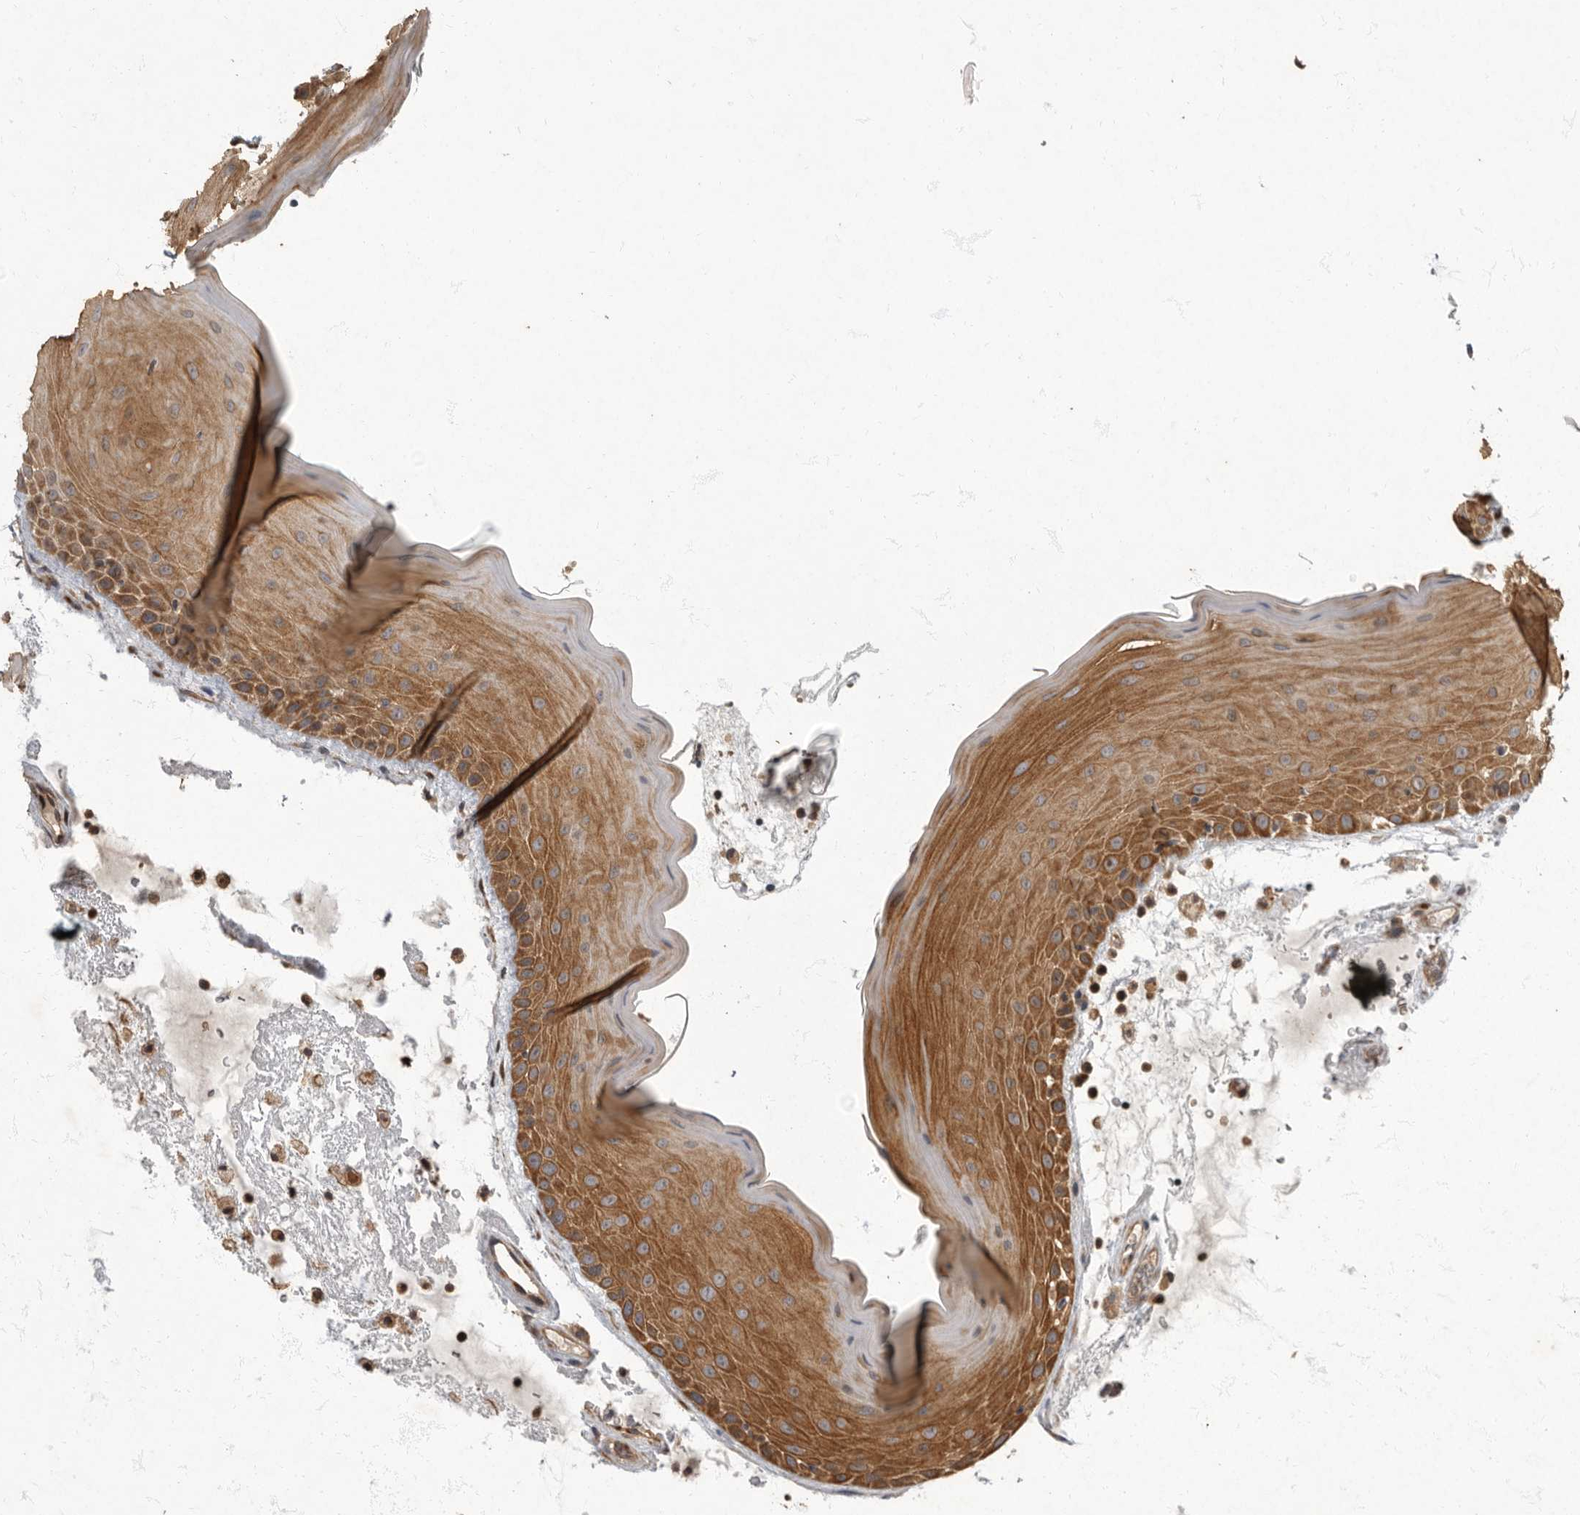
{"staining": {"intensity": "moderate", "quantity": ">75%", "location": "cytoplasmic/membranous"}, "tissue": "oral mucosa", "cell_type": "Squamous epithelial cells", "image_type": "normal", "snomed": [{"axis": "morphology", "description": "Normal tissue, NOS"}, {"axis": "topography", "description": "Oral tissue"}], "caption": "Brown immunohistochemical staining in benign human oral mucosa shows moderate cytoplasmic/membranous expression in approximately >75% of squamous epithelial cells.", "gene": "IQCK", "patient": {"sex": "male", "age": 13}}